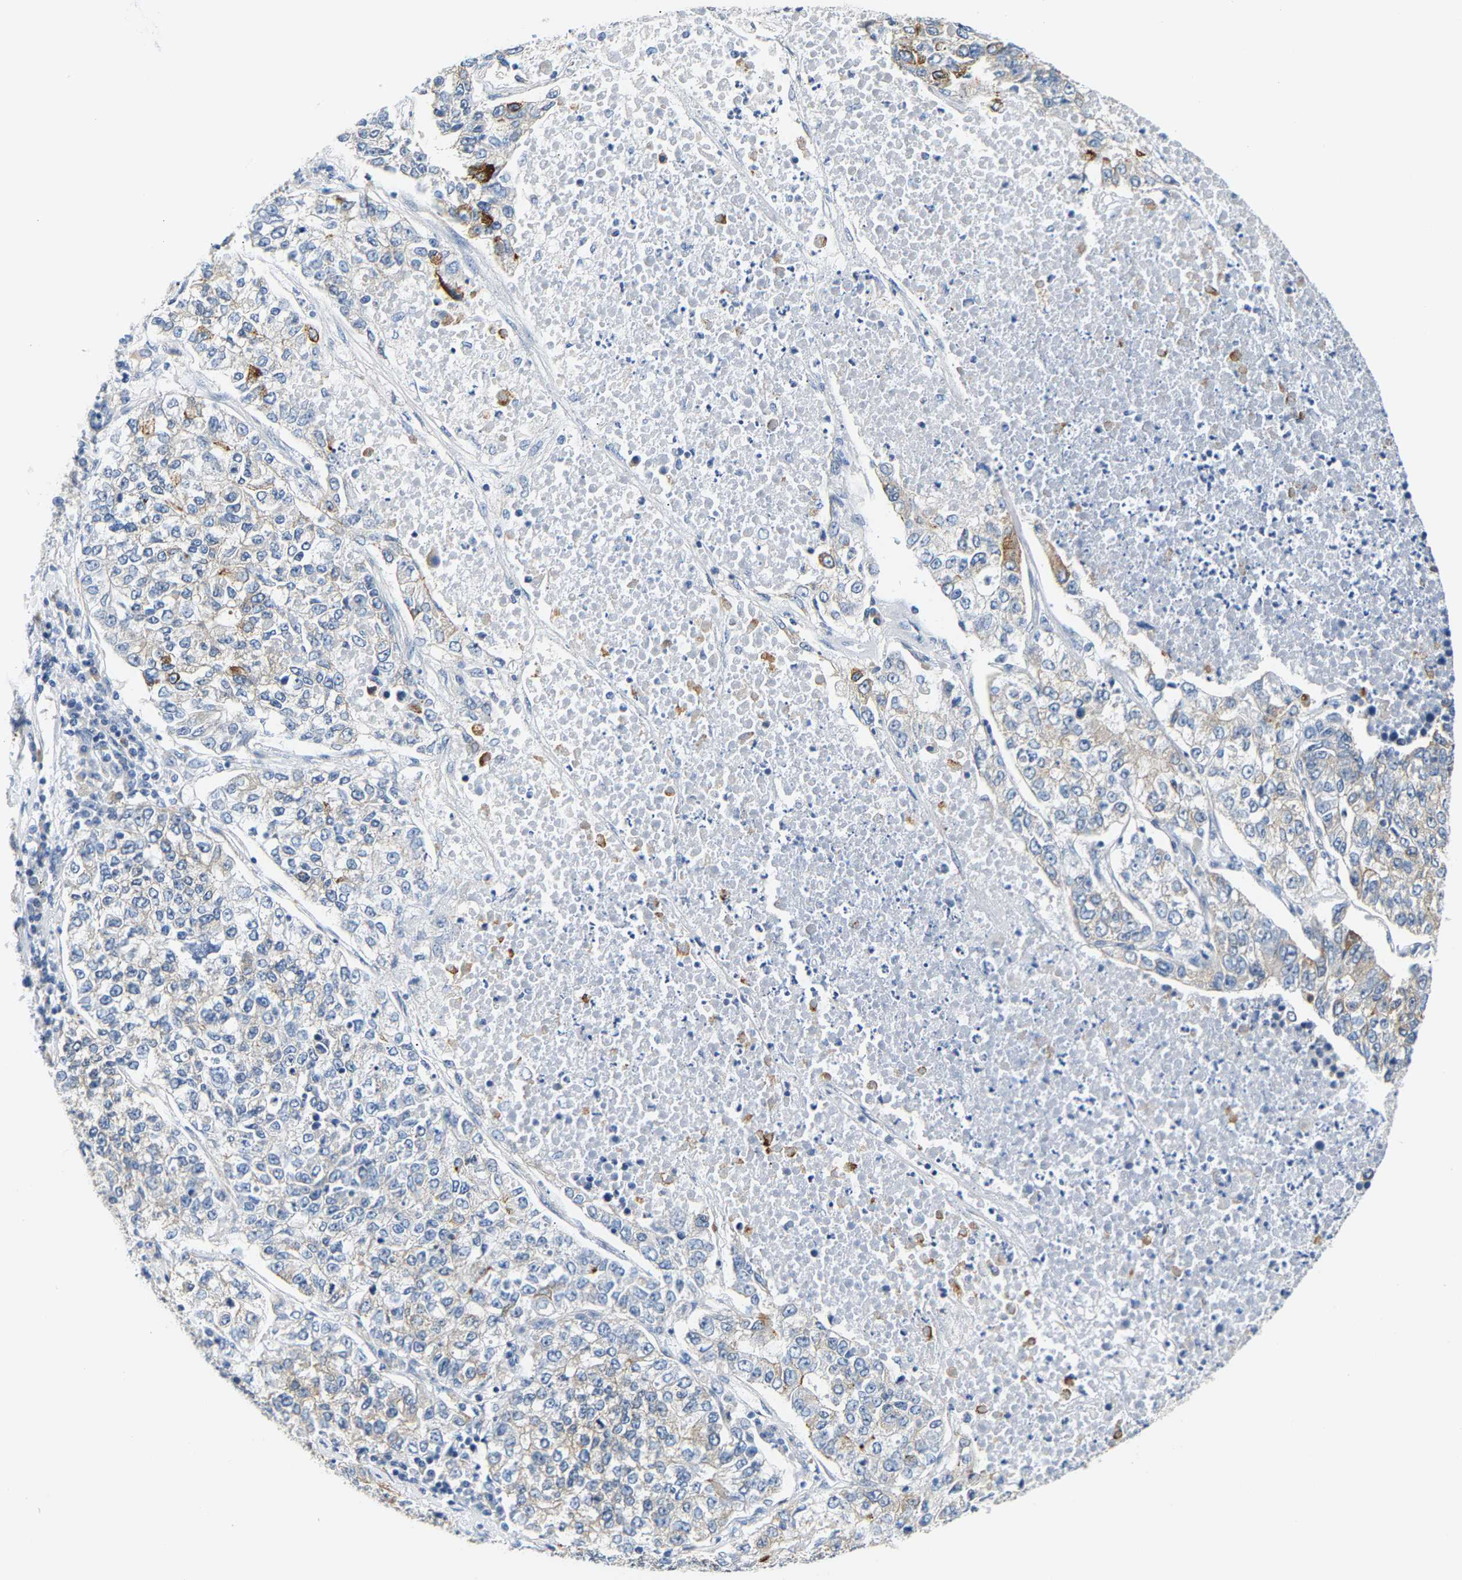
{"staining": {"intensity": "weak", "quantity": "<25%", "location": "cytoplasmic/membranous"}, "tissue": "lung cancer", "cell_type": "Tumor cells", "image_type": "cancer", "snomed": [{"axis": "morphology", "description": "Adenocarcinoma, NOS"}, {"axis": "topography", "description": "Lung"}], "caption": "DAB (3,3'-diaminobenzidine) immunohistochemical staining of human adenocarcinoma (lung) displays no significant staining in tumor cells.", "gene": "PAWR", "patient": {"sex": "male", "age": 49}}